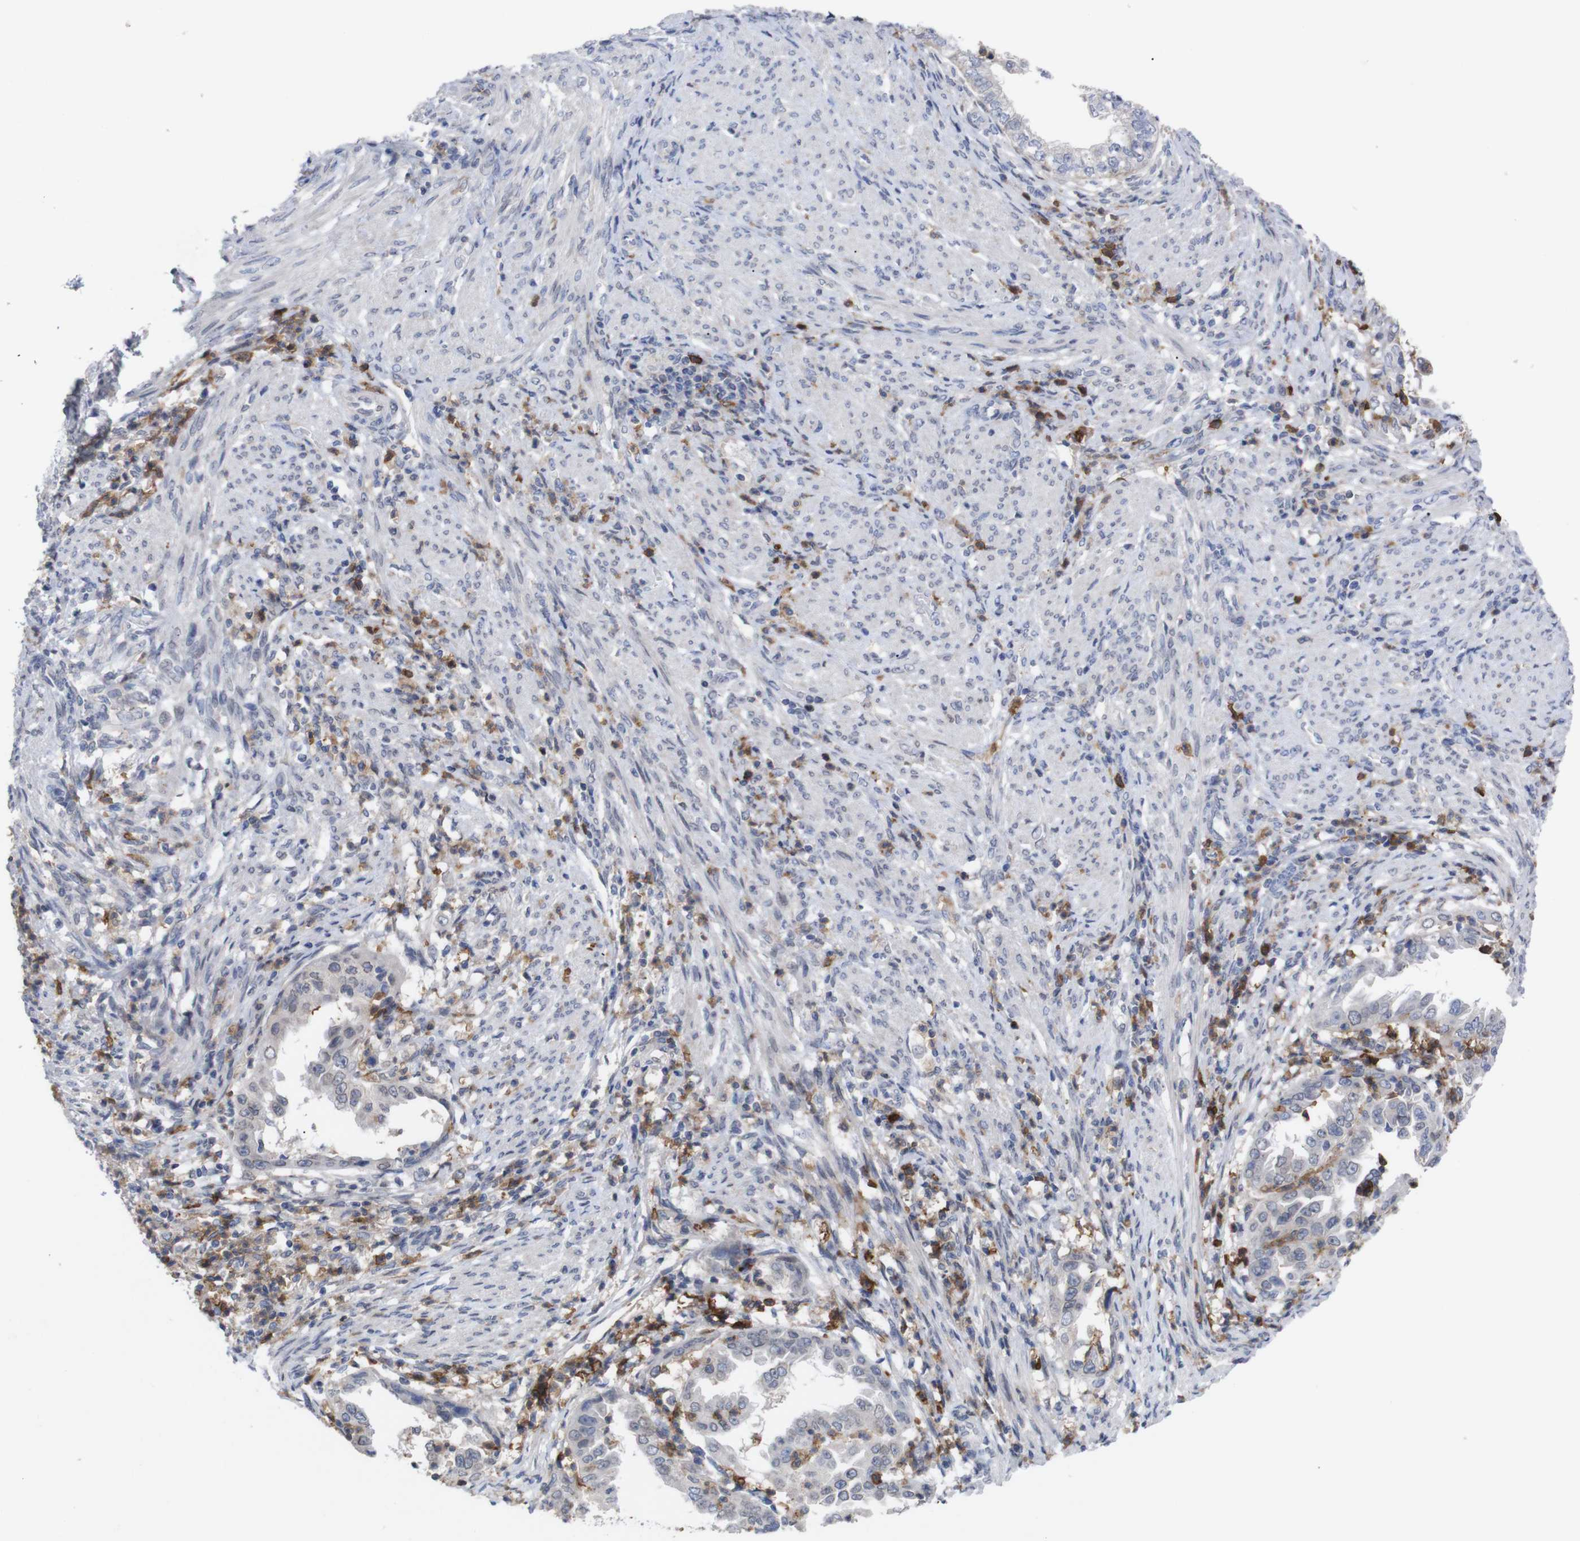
{"staining": {"intensity": "negative", "quantity": "none", "location": "none"}, "tissue": "endometrial cancer", "cell_type": "Tumor cells", "image_type": "cancer", "snomed": [{"axis": "morphology", "description": "Adenocarcinoma, NOS"}, {"axis": "topography", "description": "Endometrium"}], "caption": "Image shows no significant protein staining in tumor cells of endometrial cancer (adenocarcinoma). The staining was performed using DAB (3,3'-diaminobenzidine) to visualize the protein expression in brown, while the nuclei were stained in blue with hematoxylin (Magnification: 20x).", "gene": "C5AR1", "patient": {"sex": "female", "age": 85}}